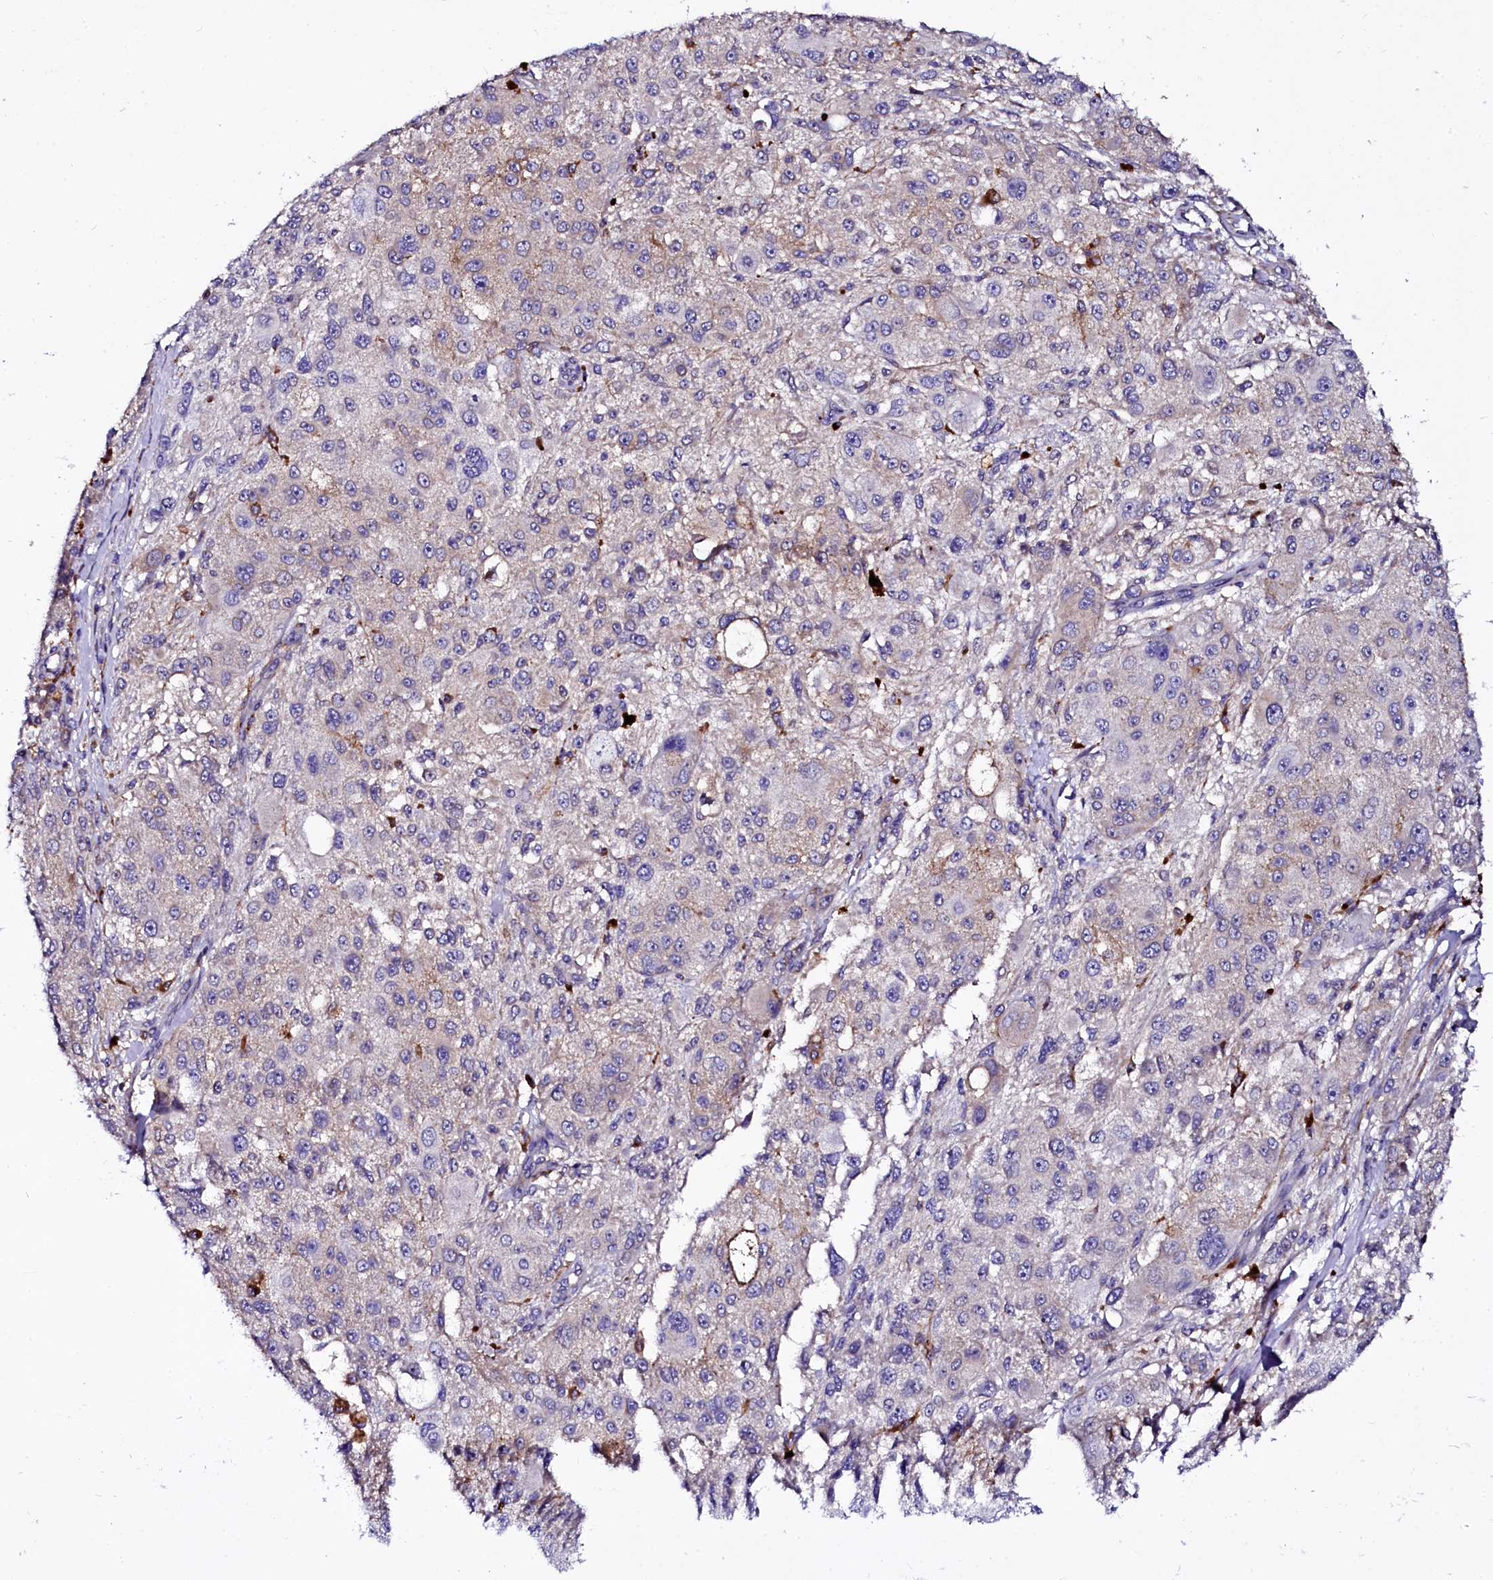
{"staining": {"intensity": "weak", "quantity": "<25%", "location": "cytoplasmic/membranous"}, "tissue": "melanoma", "cell_type": "Tumor cells", "image_type": "cancer", "snomed": [{"axis": "morphology", "description": "Necrosis, NOS"}, {"axis": "morphology", "description": "Malignant melanoma, NOS"}, {"axis": "topography", "description": "Skin"}], "caption": "IHC of malignant melanoma displays no positivity in tumor cells.", "gene": "OTOL1", "patient": {"sex": "female", "age": 87}}